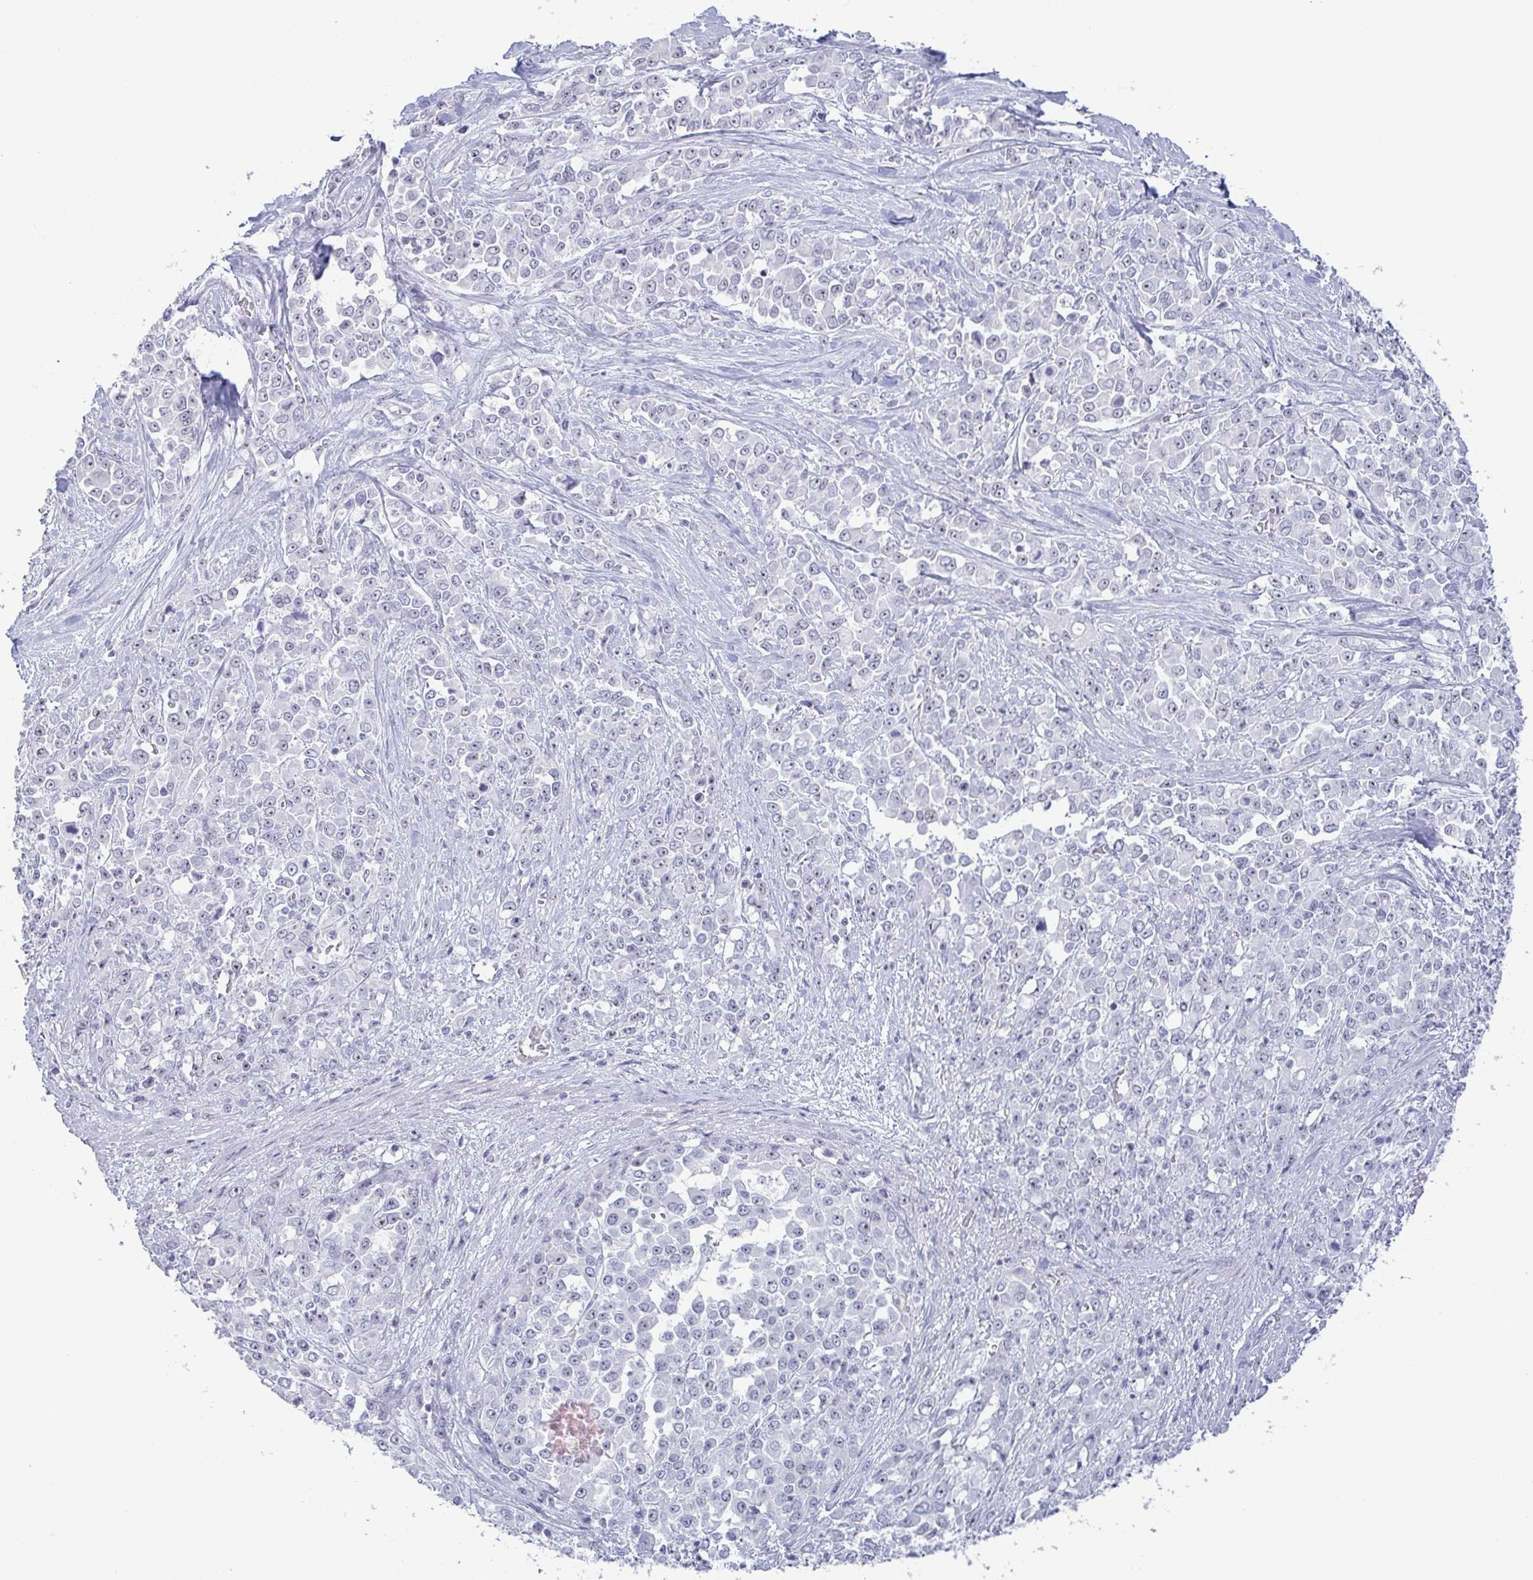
{"staining": {"intensity": "negative", "quantity": "none", "location": "none"}, "tissue": "stomach cancer", "cell_type": "Tumor cells", "image_type": "cancer", "snomed": [{"axis": "morphology", "description": "Adenocarcinoma, NOS"}, {"axis": "topography", "description": "Stomach"}], "caption": "A histopathology image of human stomach adenocarcinoma is negative for staining in tumor cells.", "gene": "BZW1", "patient": {"sex": "female", "age": 76}}